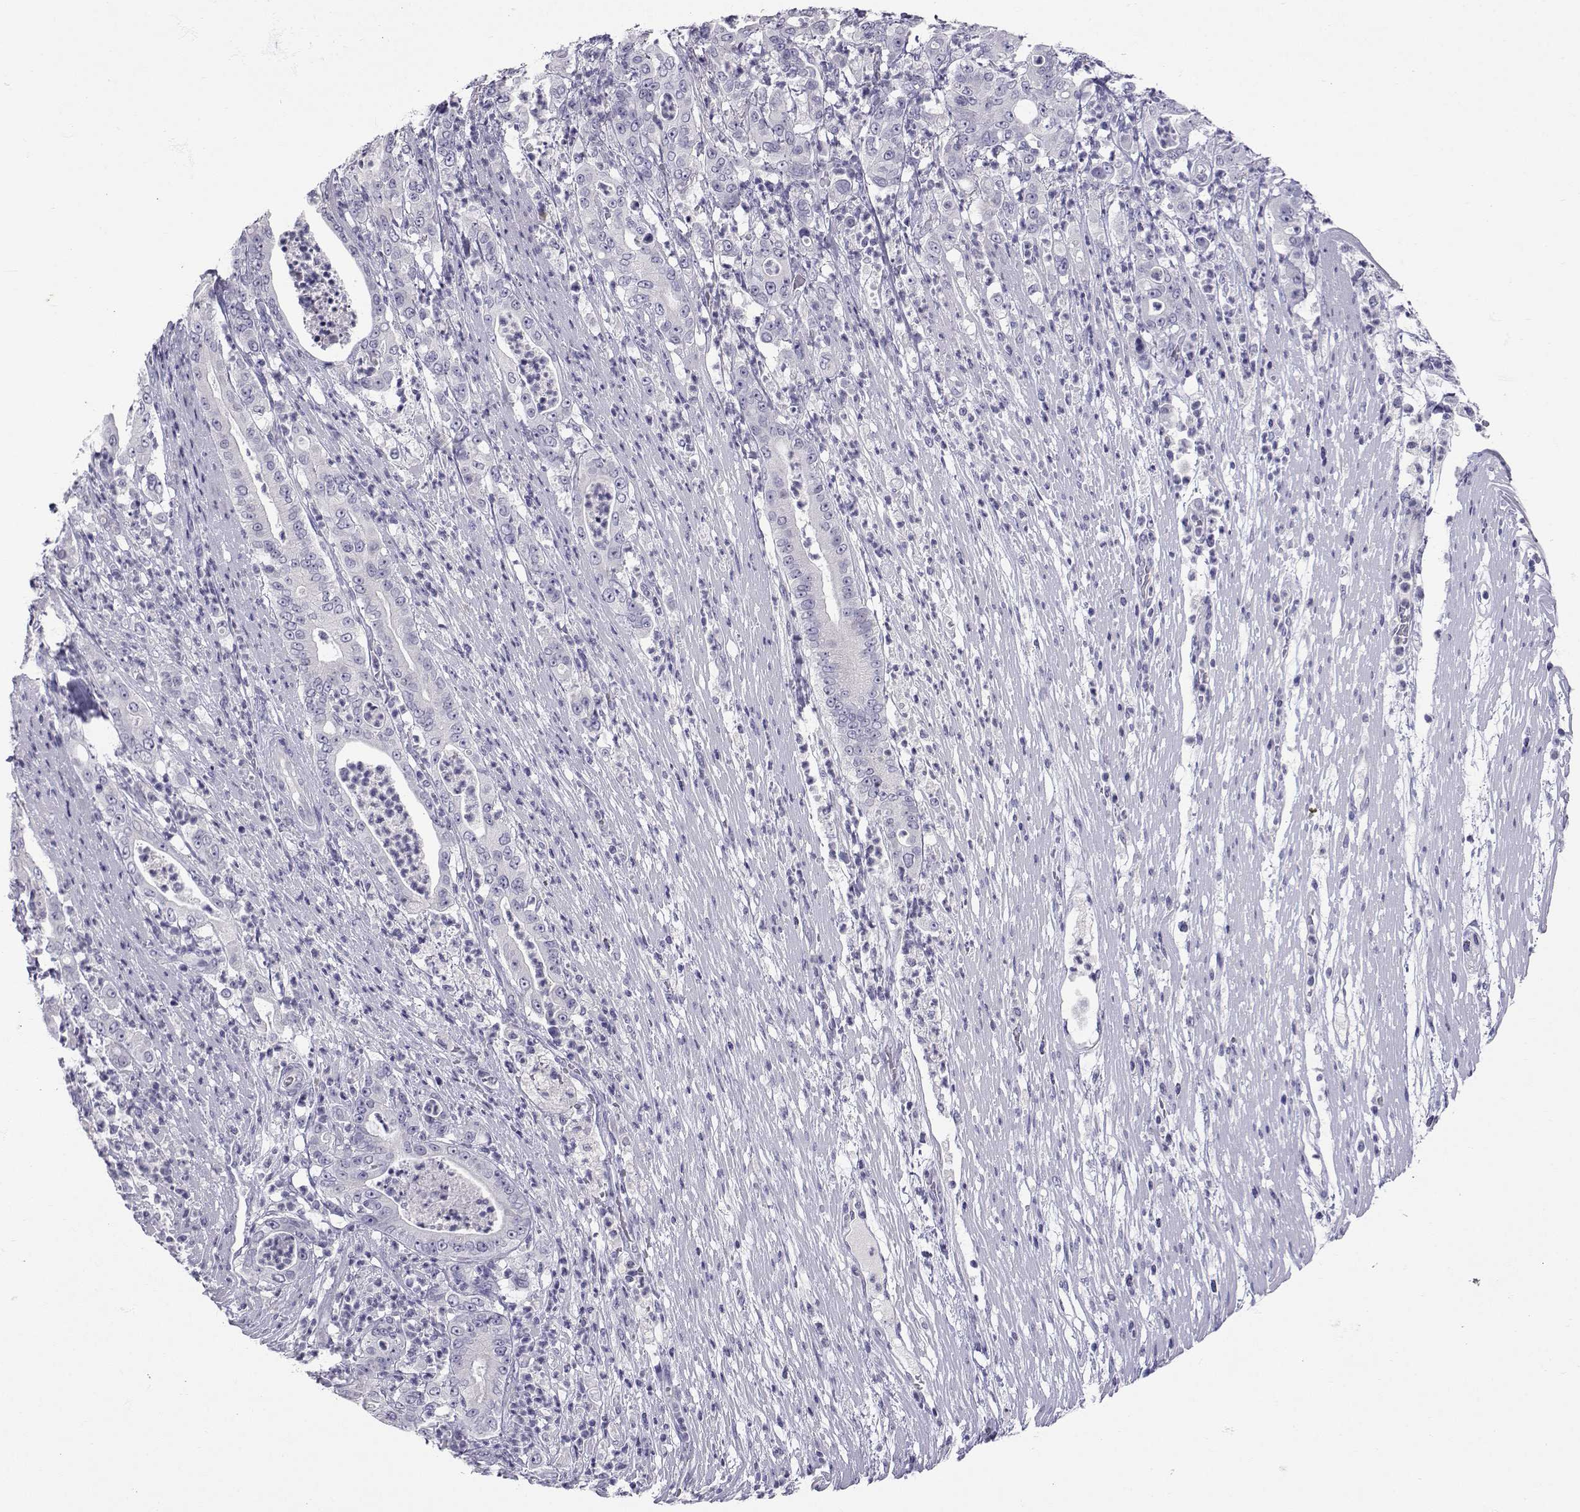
{"staining": {"intensity": "negative", "quantity": "none", "location": "none"}, "tissue": "pancreatic cancer", "cell_type": "Tumor cells", "image_type": "cancer", "snomed": [{"axis": "morphology", "description": "Adenocarcinoma, NOS"}, {"axis": "topography", "description": "Pancreas"}], "caption": "A high-resolution photomicrograph shows immunohistochemistry (IHC) staining of pancreatic adenocarcinoma, which demonstrates no significant expression in tumor cells. (DAB immunohistochemistry (IHC) visualized using brightfield microscopy, high magnification).", "gene": "SLC6A3", "patient": {"sex": "male", "age": 71}}